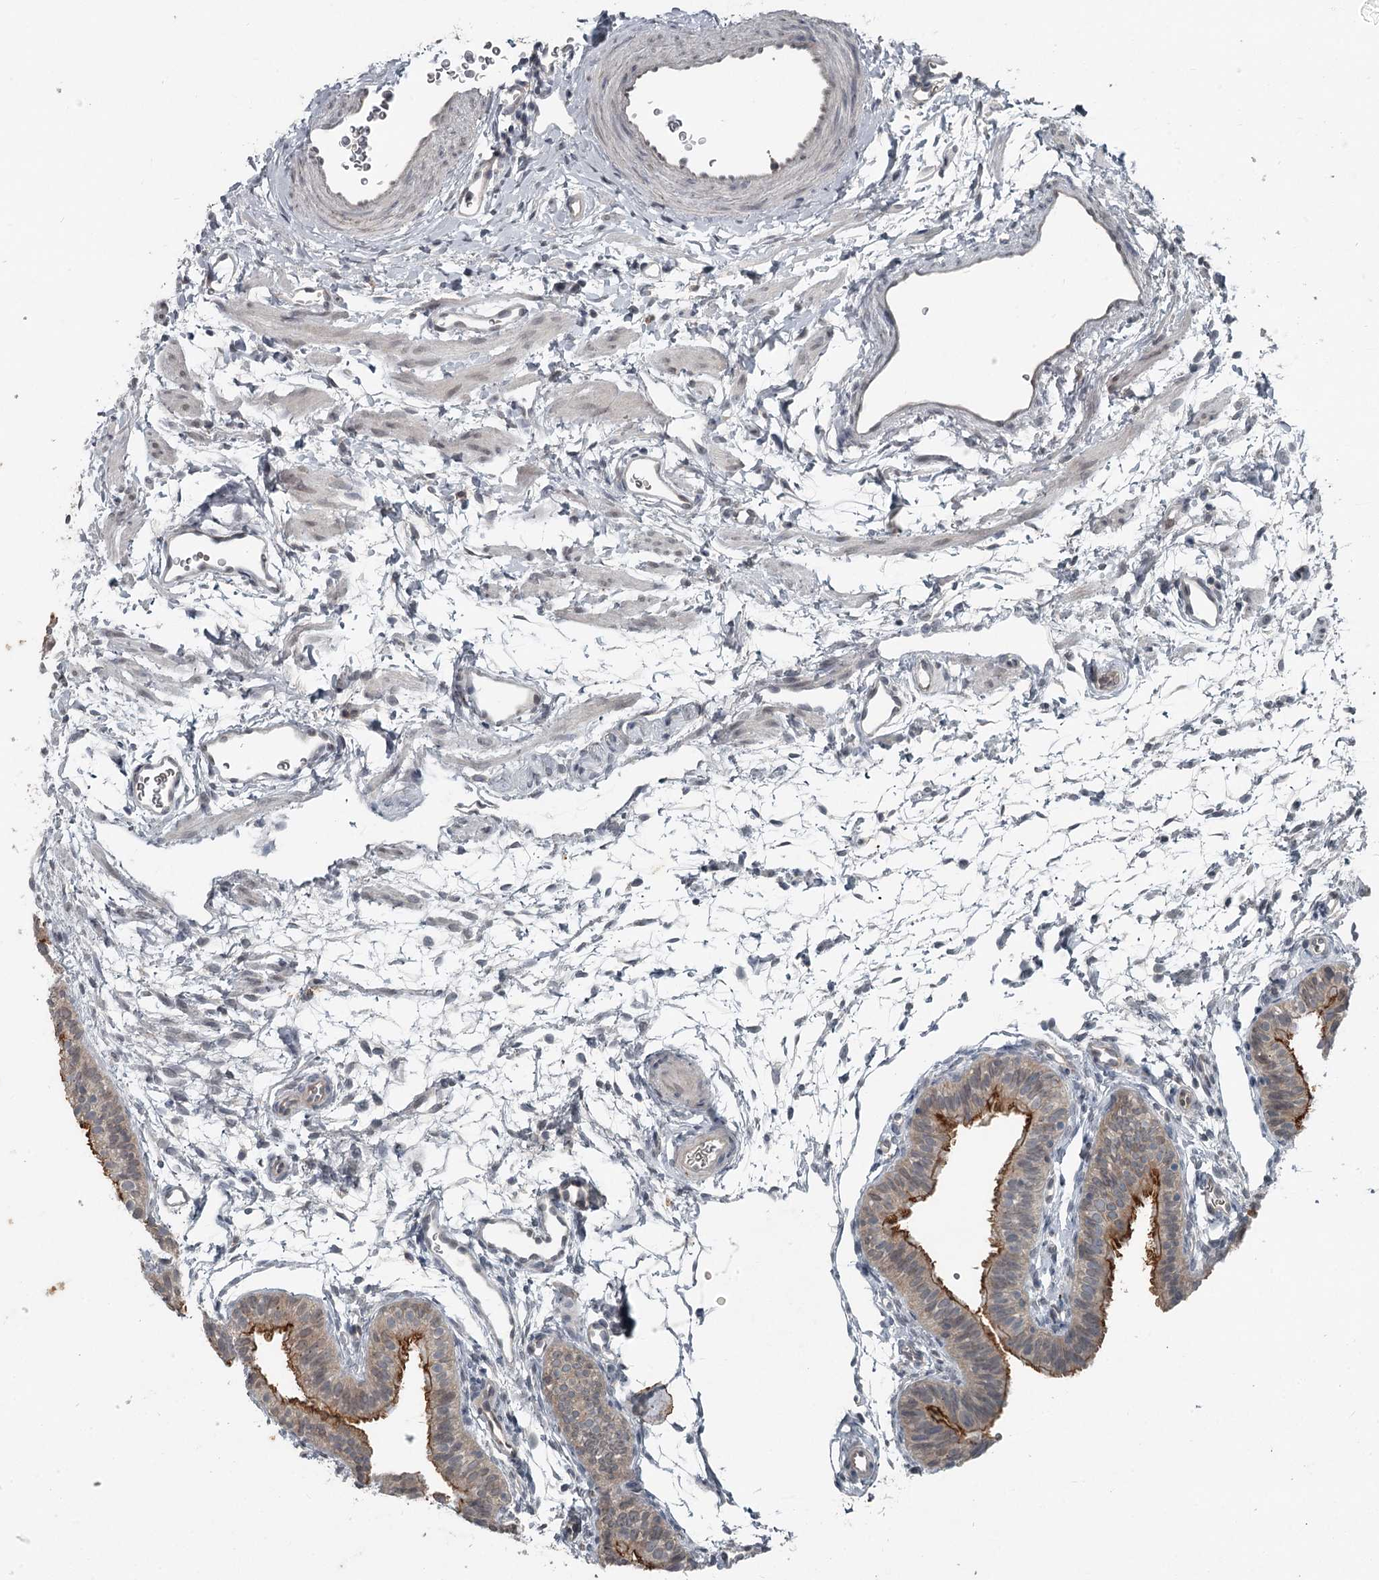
{"staining": {"intensity": "moderate", "quantity": "<25%", "location": "cytoplasmic/membranous"}, "tissue": "fallopian tube", "cell_type": "Glandular cells", "image_type": "normal", "snomed": [{"axis": "morphology", "description": "Normal tissue, NOS"}, {"axis": "topography", "description": "Fallopian tube"}], "caption": "This photomicrograph reveals IHC staining of unremarkable human fallopian tube, with low moderate cytoplasmic/membranous positivity in approximately <25% of glandular cells.", "gene": "SLC39A8", "patient": {"sex": "female", "age": 35}}